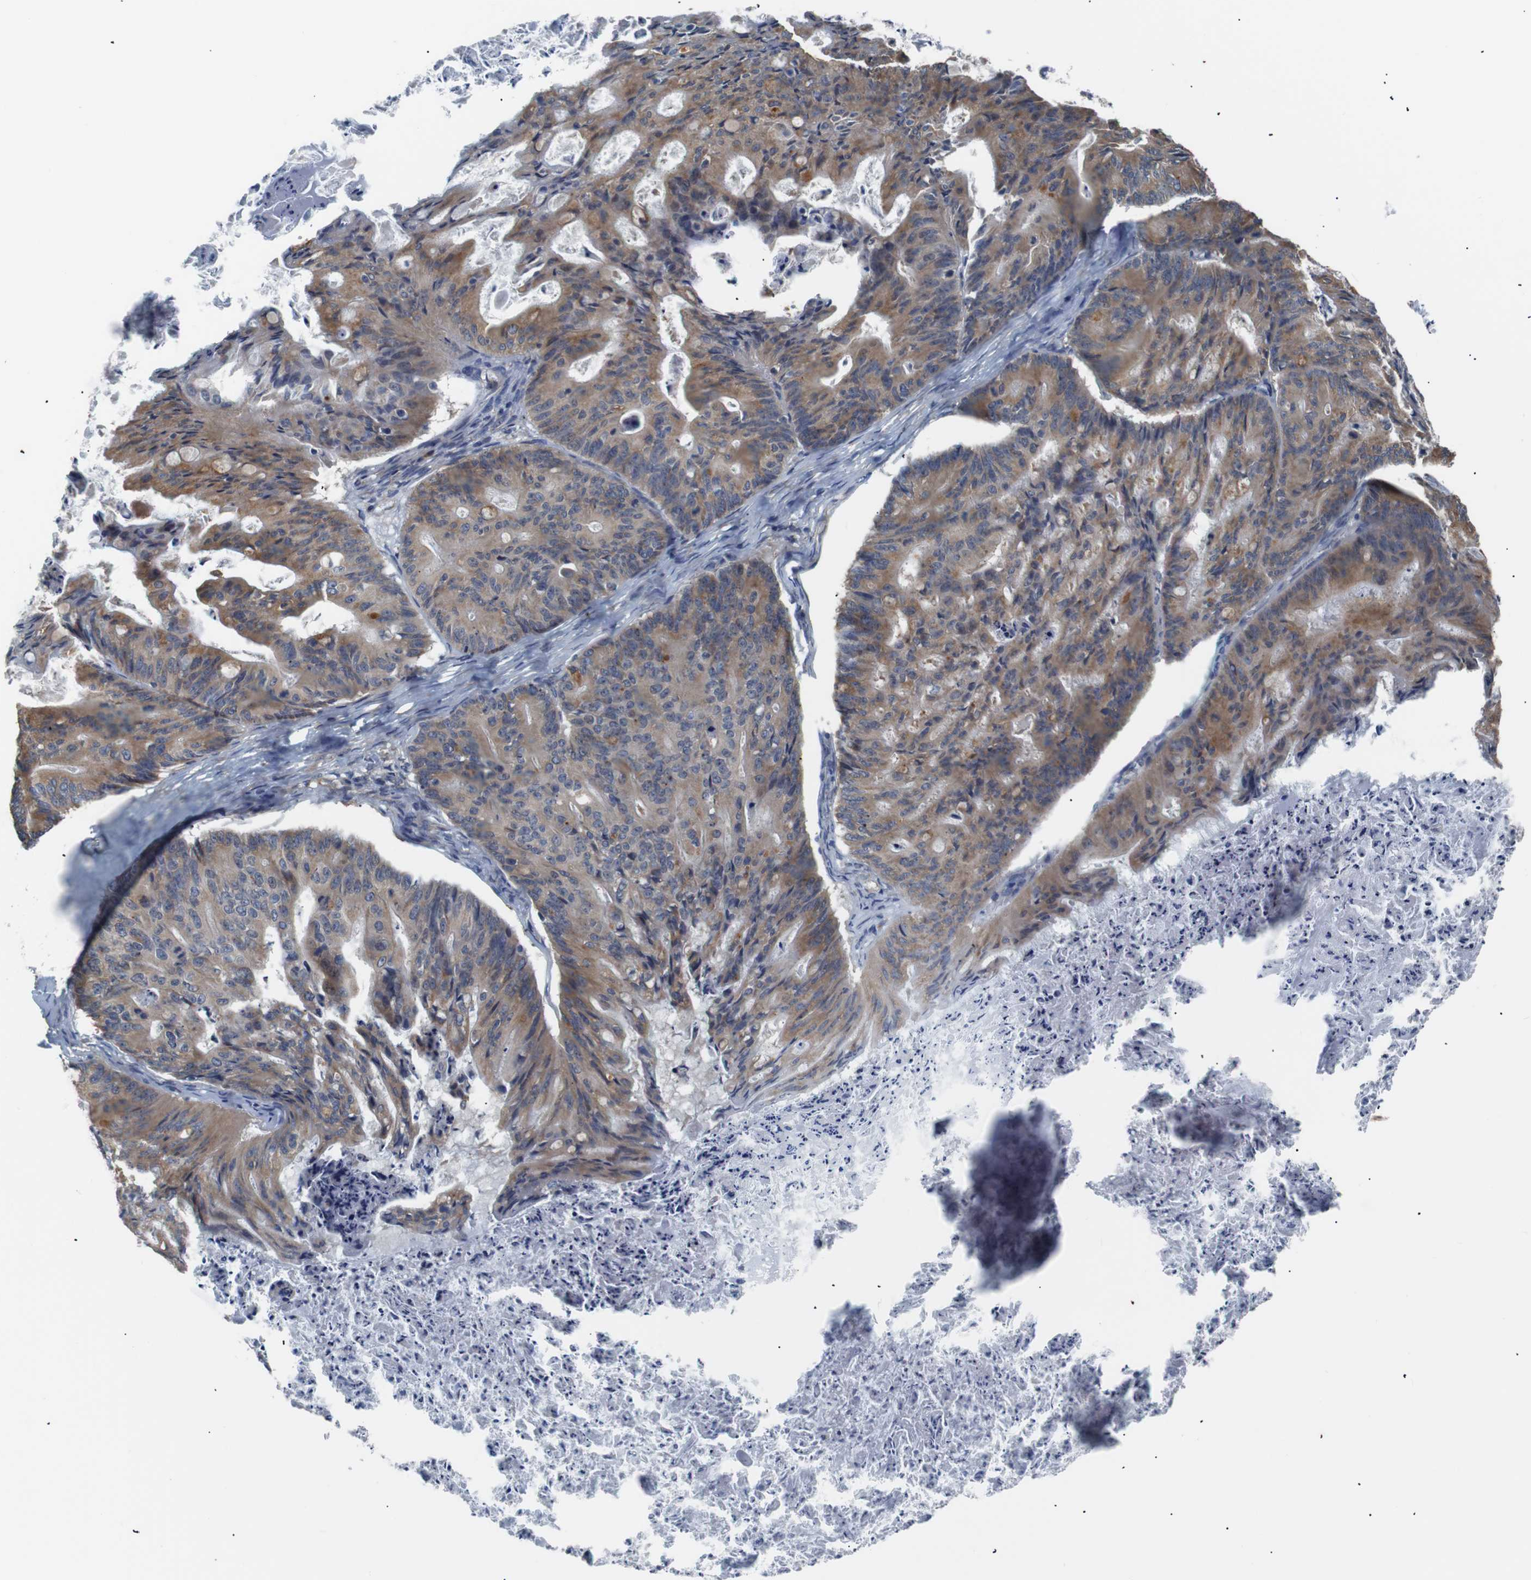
{"staining": {"intensity": "moderate", "quantity": ">75%", "location": "cytoplasmic/membranous"}, "tissue": "ovarian cancer", "cell_type": "Tumor cells", "image_type": "cancer", "snomed": [{"axis": "morphology", "description": "Cystadenocarcinoma, mucinous, NOS"}, {"axis": "topography", "description": "Ovary"}], "caption": "Protein analysis of ovarian mucinous cystadenocarcinoma tissue demonstrates moderate cytoplasmic/membranous positivity in approximately >75% of tumor cells.", "gene": "SIGMAR1", "patient": {"sex": "female", "age": 36}}